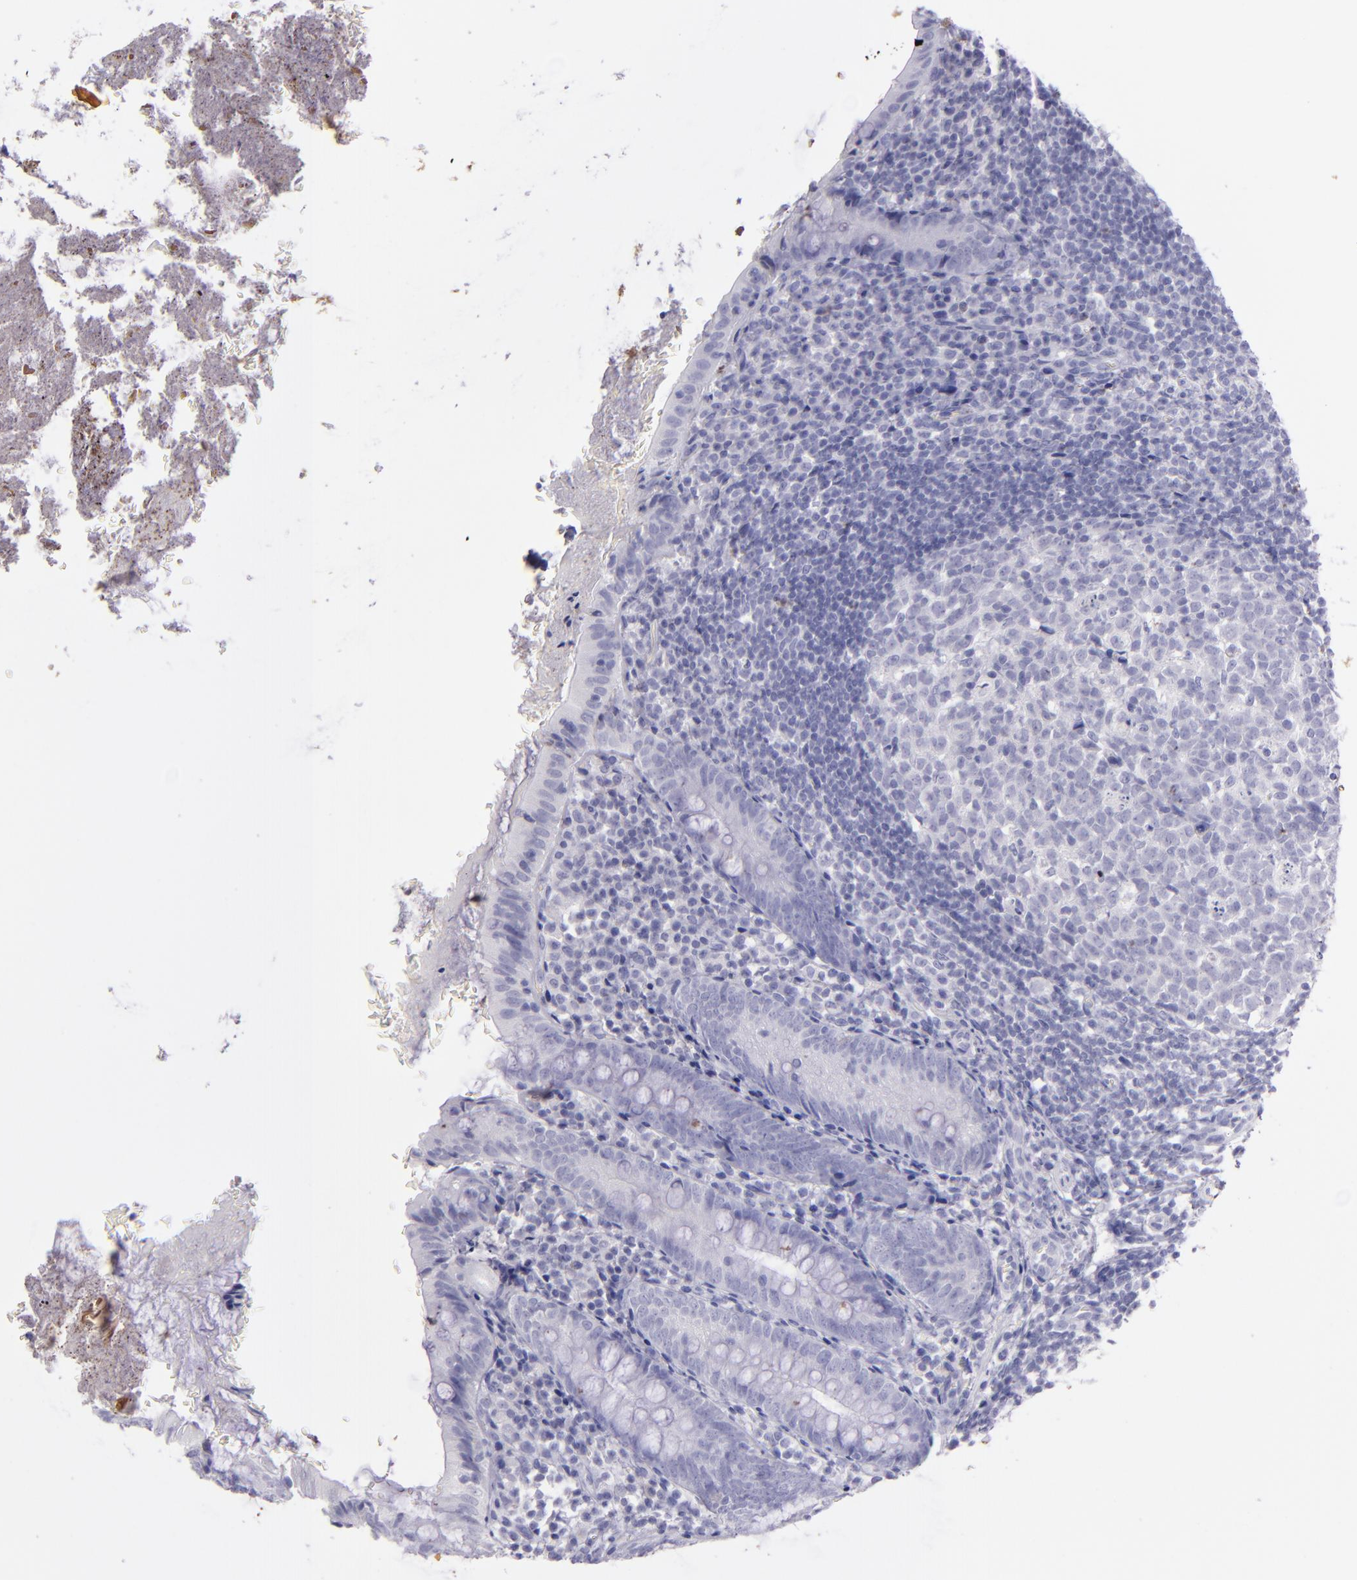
{"staining": {"intensity": "negative", "quantity": "none", "location": "none"}, "tissue": "appendix", "cell_type": "Glandular cells", "image_type": "normal", "snomed": [{"axis": "morphology", "description": "Normal tissue, NOS"}, {"axis": "topography", "description": "Appendix"}], "caption": "The immunohistochemistry image has no significant positivity in glandular cells of appendix.", "gene": "TNNT3", "patient": {"sex": "female", "age": 10}}